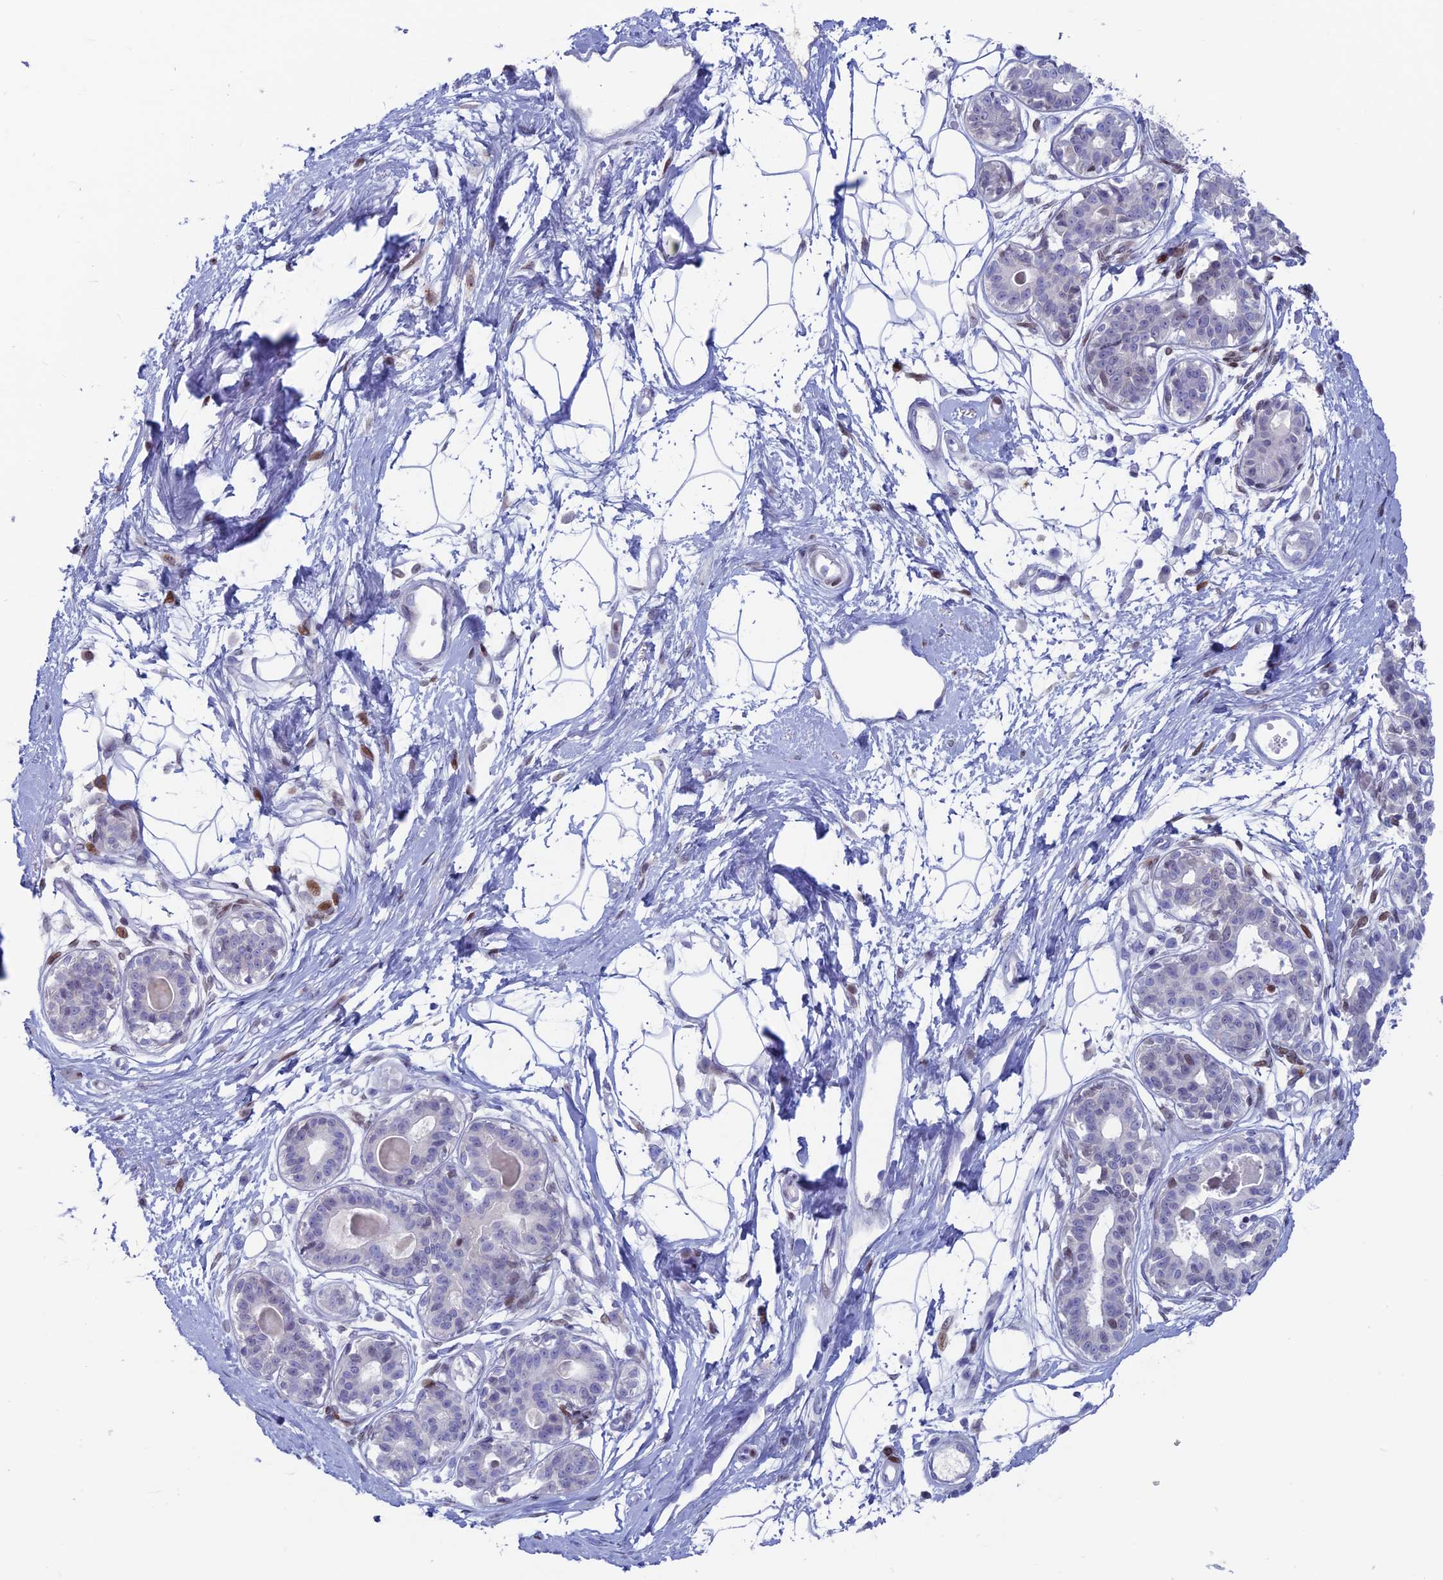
{"staining": {"intensity": "negative", "quantity": "none", "location": "none"}, "tissue": "breast", "cell_type": "Adipocytes", "image_type": "normal", "snomed": [{"axis": "morphology", "description": "Normal tissue, NOS"}, {"axis": "topography", "description": "Breast"}], "caption": "The photomicrograph reveals no significant staining in adipocytes of breast. The staining is performed using DAB (3,3'-diaminobenzidine) brown chromogen with nuclei counter-stained in using hematoxylin.", "gene": "CERS6", "patient": {"sex": "female", "age": 45}}